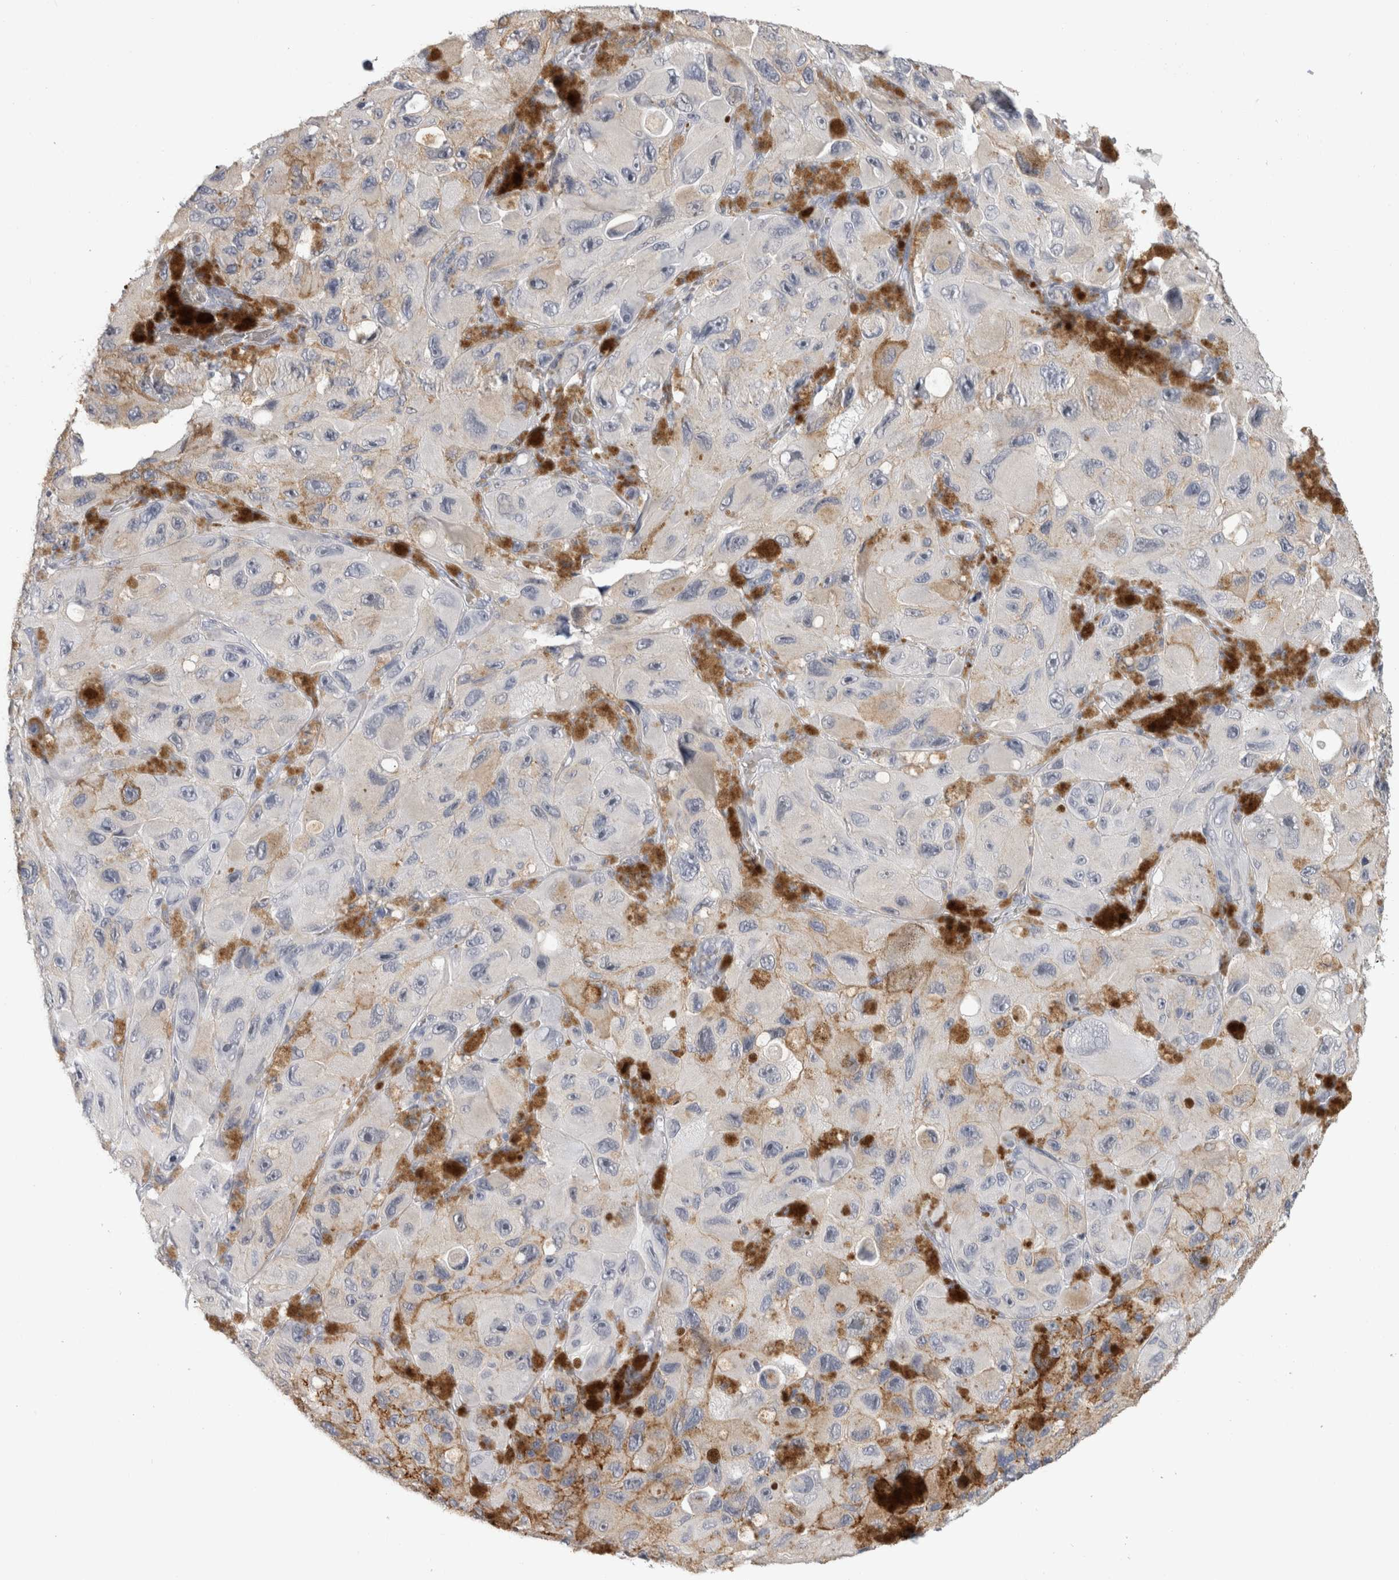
{"staining": {"intensity": "negative", "quantity": "none", "location": "none"}, "tissue": "melanoma", "cell_type": "Tumor cells", "image_type": "cancer", "snomed": [{"axis": "morphology", "description": "Malignant melanoma, NOS"}, {"axis": "topography", "description": "Skin"}], "caption": "Immunohistochemical staining of human malignant melanoma displays no significant positivity in tumor cells.", "gene": "BCAN", "patient": {"sex": "female", "age": 73}}